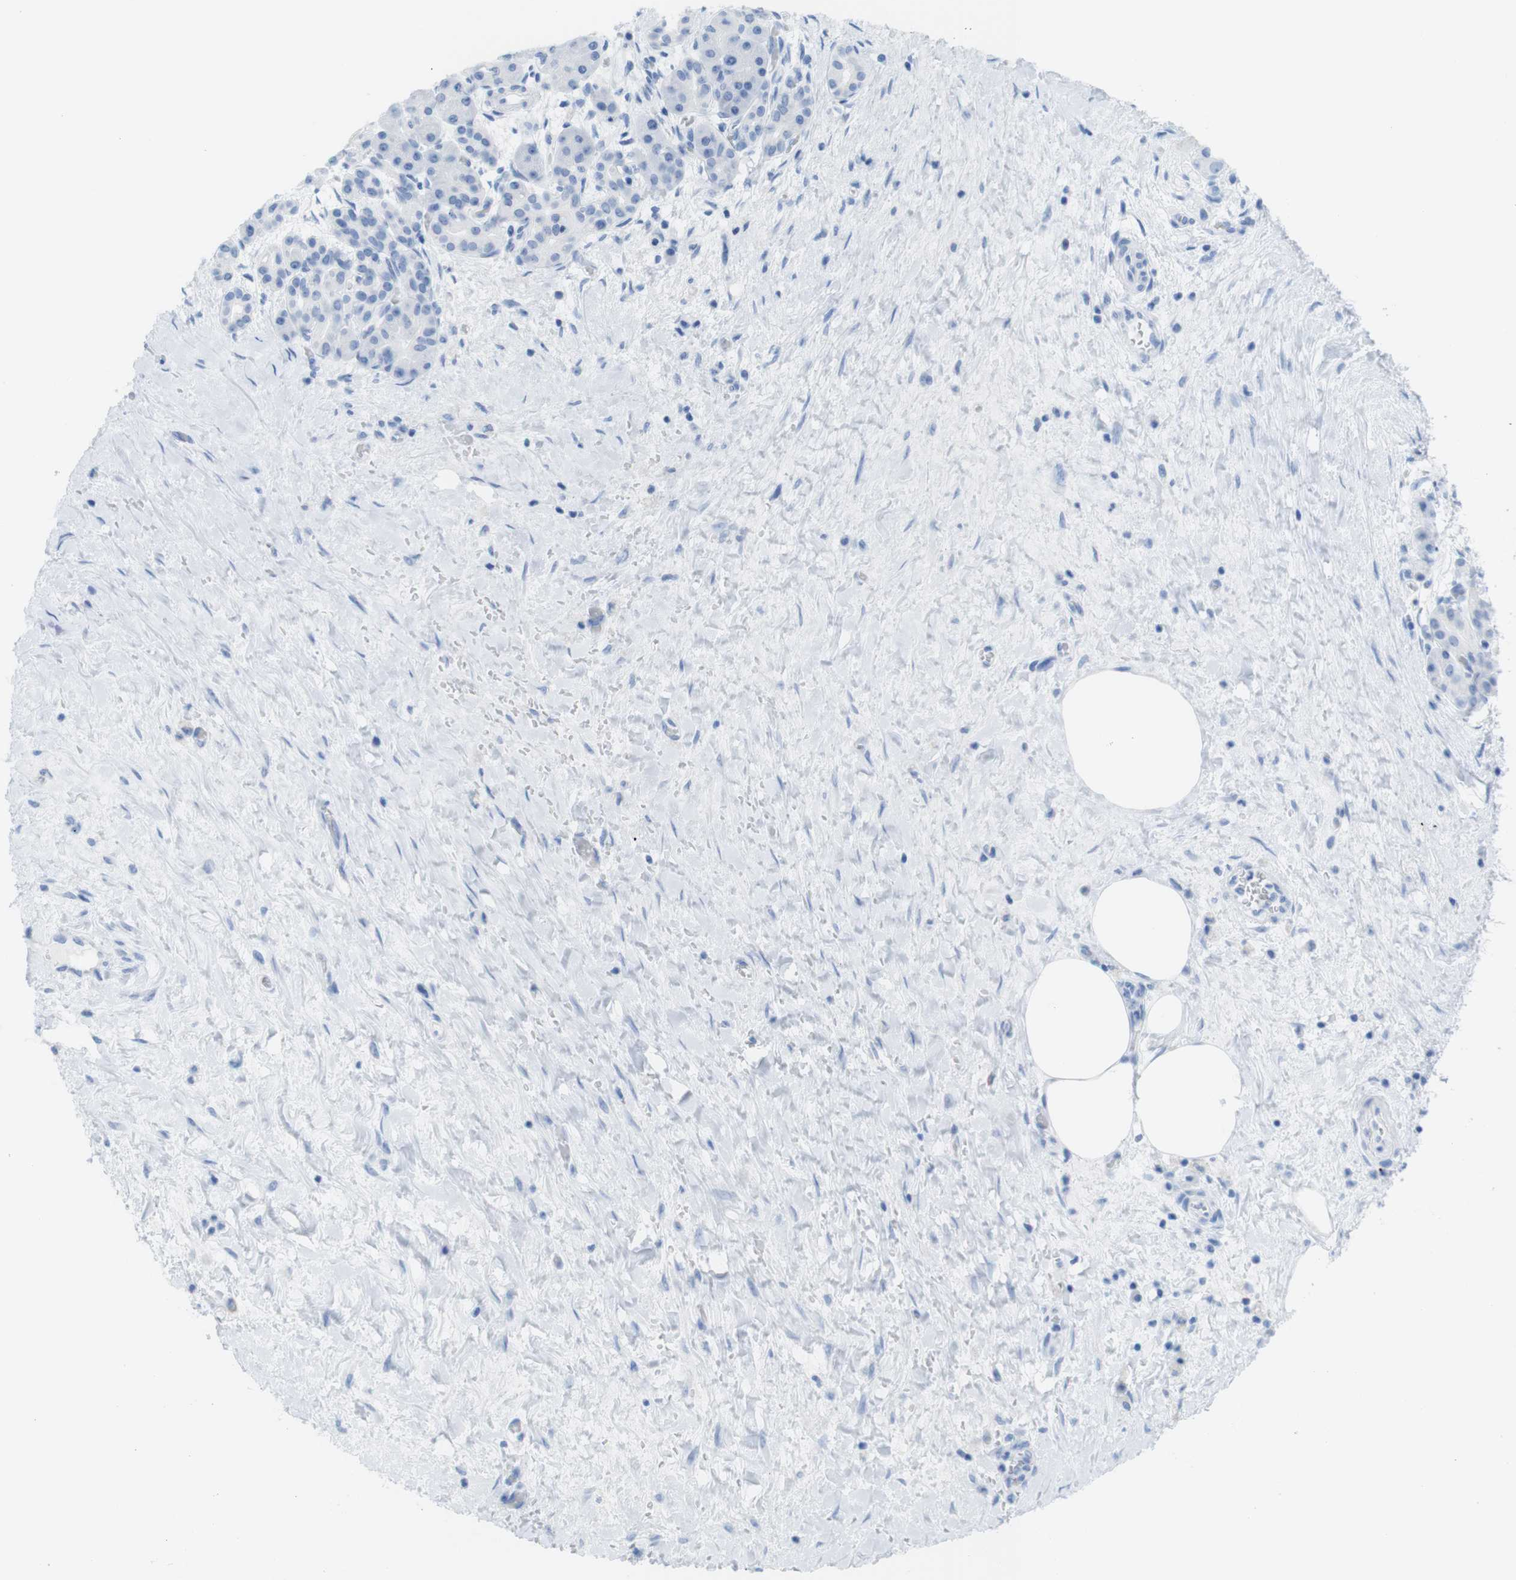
{"staining": {"intensity": "negative", "quantity": "none", "location": "none"}, "tissue": "pancreatic cancer", "cell_type": "Tumor cells", "image_type": "cancer", "snomed": [{"axis": "morphology", "description": "Adenocarcinoma, NOS"}, {"axis": "topography", "description": "Pancreas"}], "caption": "Protein analysis of pancreatic cancer (adenocarcinoma) reveals no significant expression in tumor cells.", "gene": "MYH7", "patient": {"sex": "female", "age": 70}}